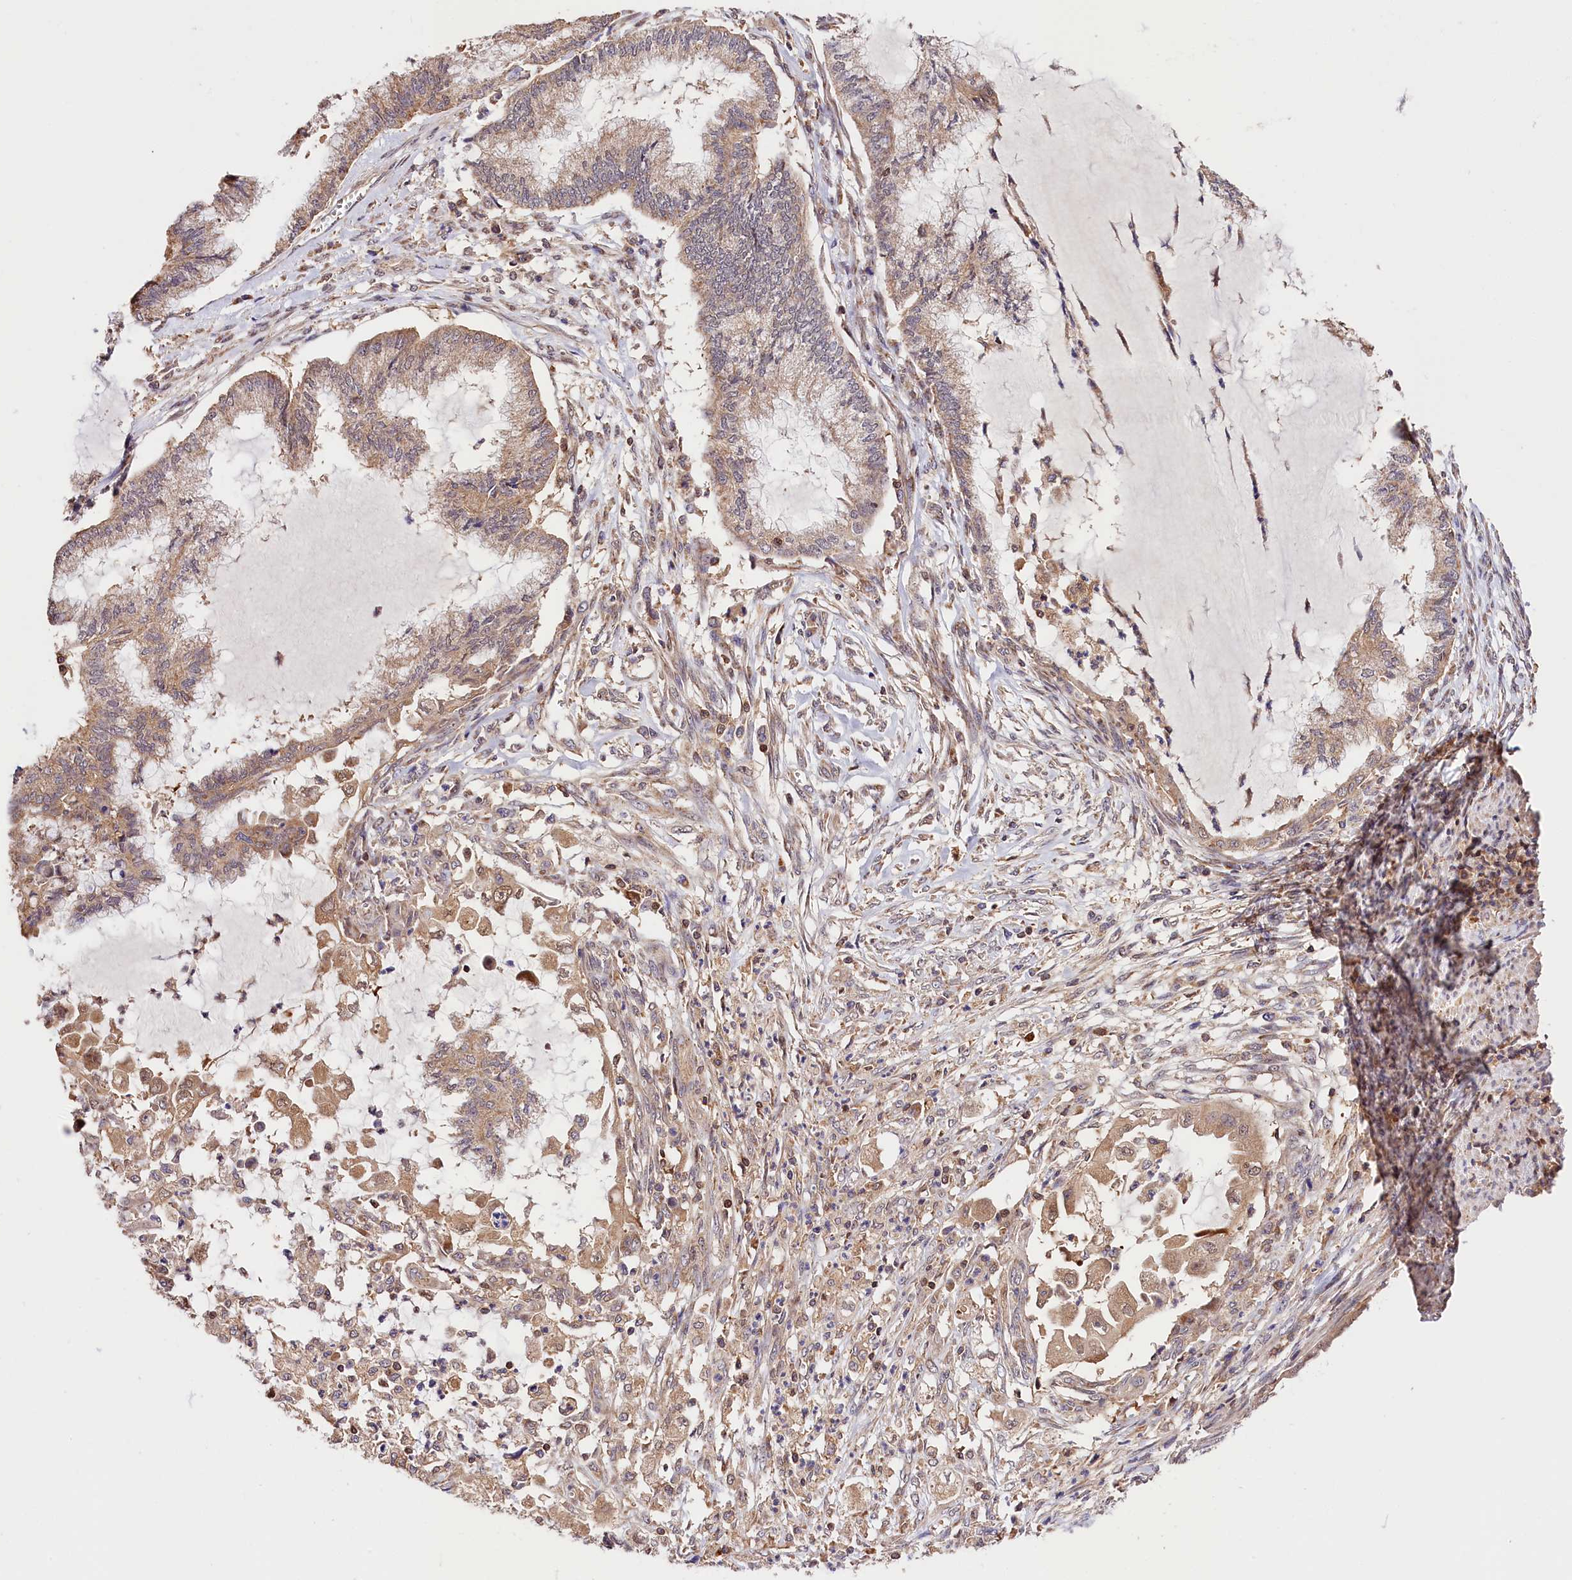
{"staining": {"intensity": "moderate", "quantity": "25%-75%", "location": "cytoplasmic/membranous"}, "tissue": "endometrial cancer", "cell_type": "Tumor cells", "image_type": "cancer", "snomed": [{"axis": "morphology", "description": "Adenocarcinoma, NOS"}, {"axis": "topography", "description": "Endometrium"}], "caption": "Immunohistochemical staining of human endometrial cancer (adenocarcinoma) displays medium levels of moderate cytoplasmic/membranous expression in about 25%-75% of tumor cells. Using DAB (3,3'-diaminobenzidine) (brown) and hematoxylin (blue) stains, captured at high magnification using brightfield microscopy.", "gene": "KPTN", "patient": {"sex": "female", "age": 86}}